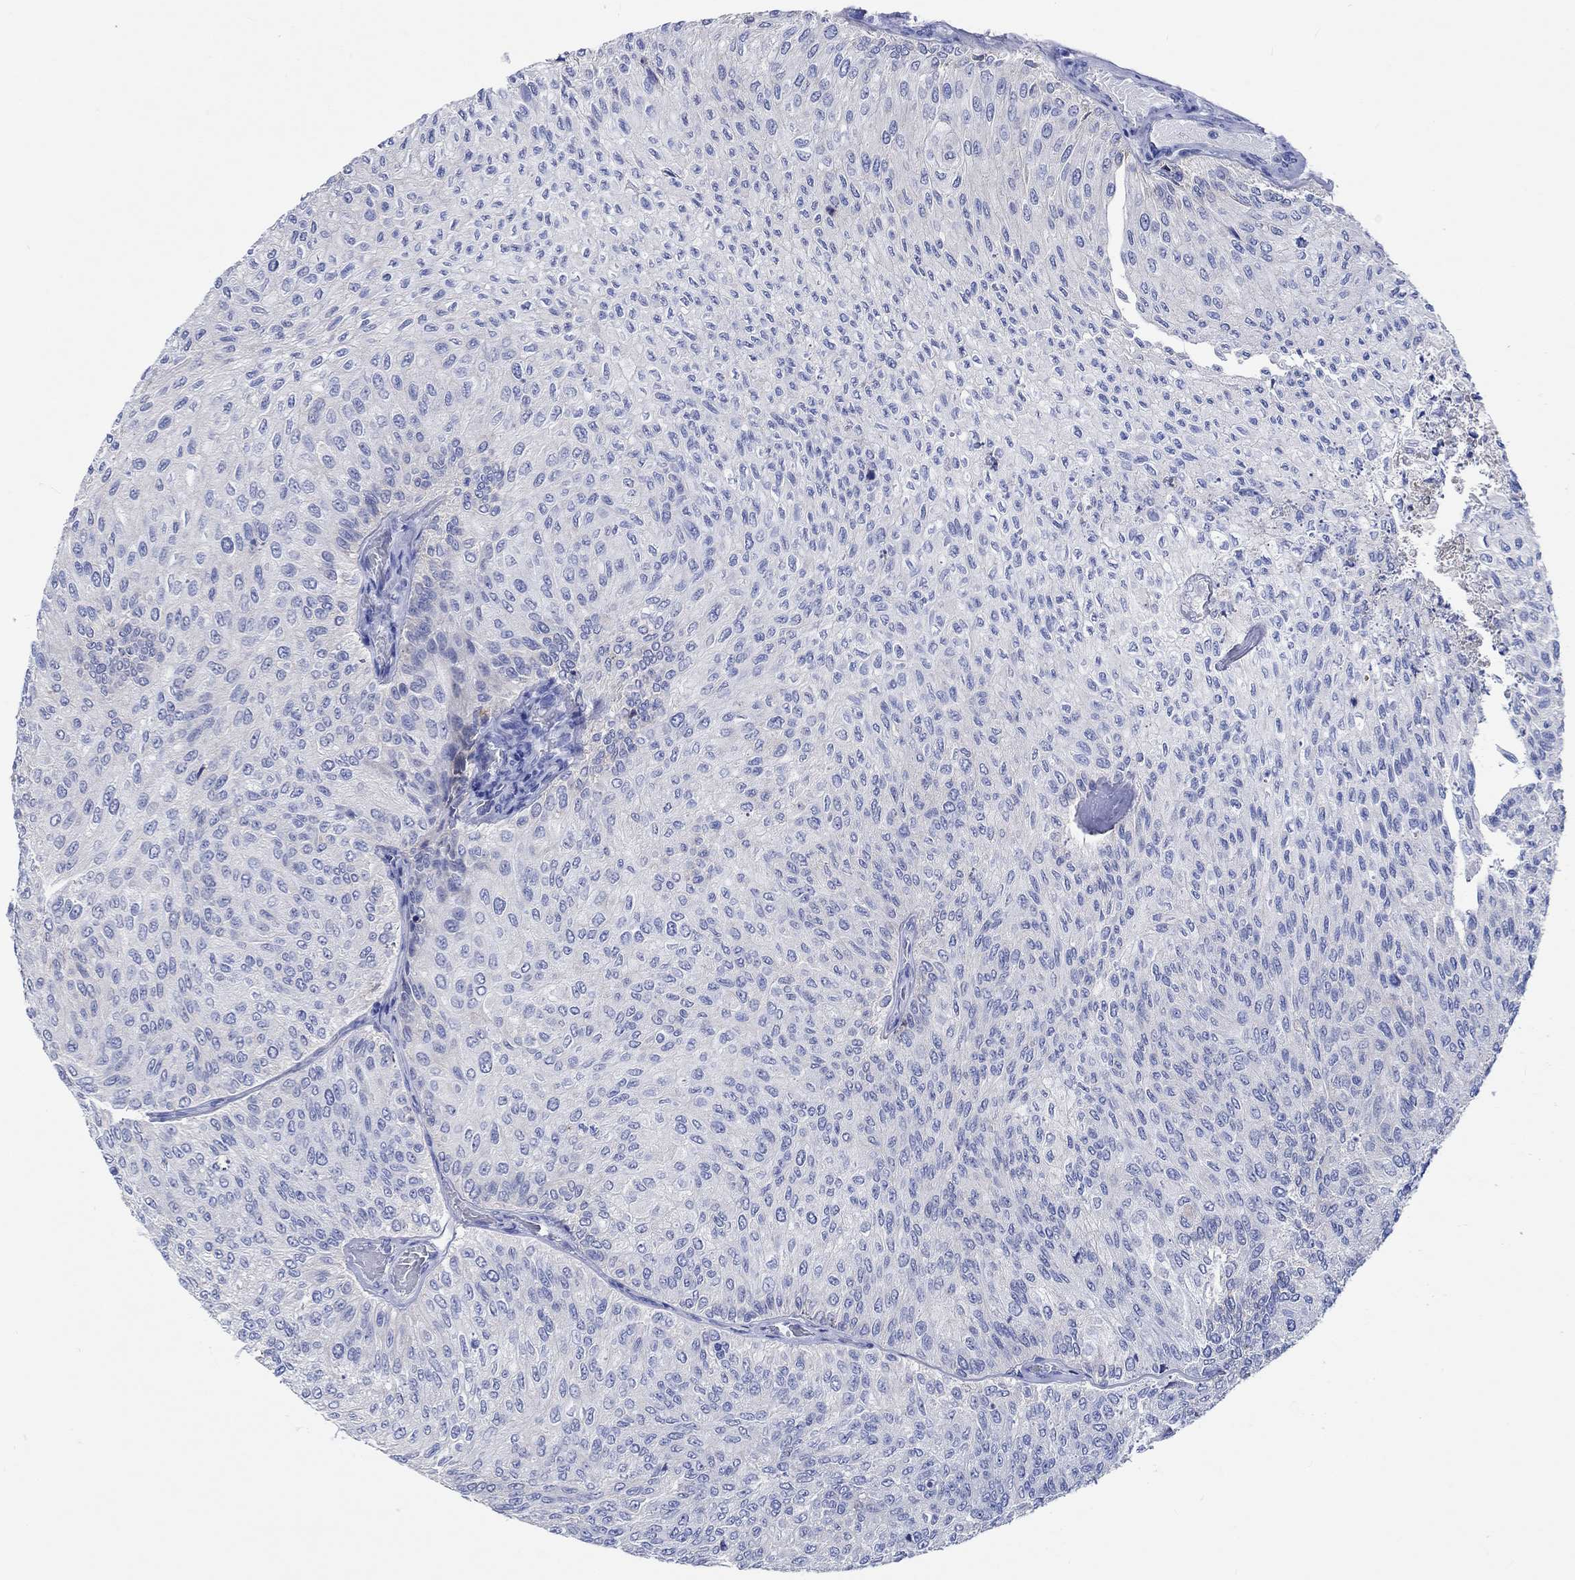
{"staining": {"intensity": "negative", "quantity": "none", "location": "none"}, "tissue": "urothelial cancer", "cell_type": "Tumor cells", "image_type": "cancer", "snomed": [{"axis": "morphology", "description": "Urothelial carcinoma, Low grade"}, {"axis": "topography", "description": "Urinary bladder"}], "caption": "IHC photomicrograph of human urothelial cancer stained for a protein (brown), which displays no expression in tumor cells.", "gene": "SHISA4", "patient": {"sex": "male", "age": 78}}